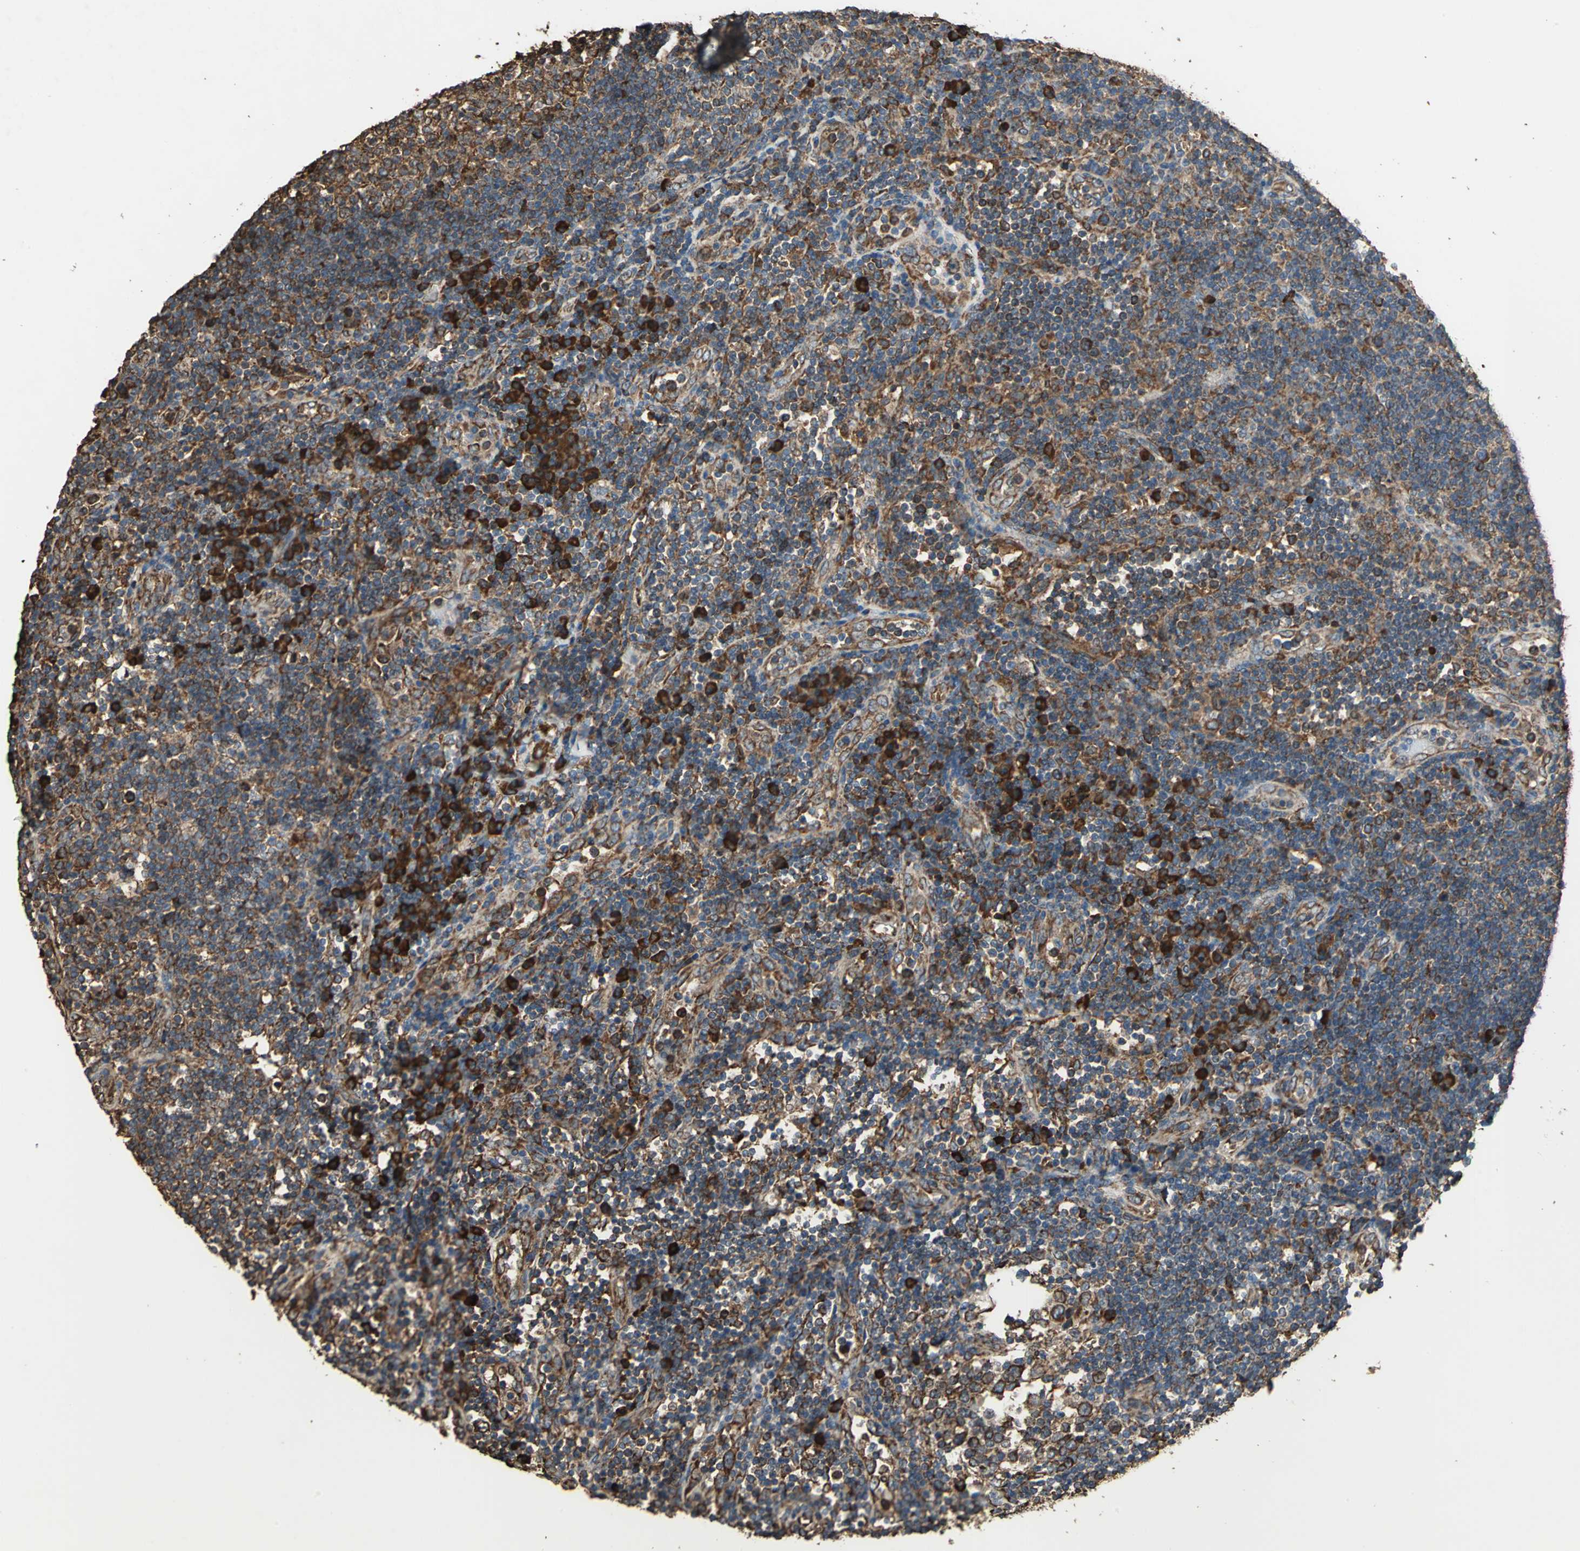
{"staining": {"intensity": "strong", "quantity": ">75%", "location": "cytoplasmic/membranous"}, "tissue": "lymph node", "cell_type": "Germinal center cells", "image_type": "normal", "snomed": [{"axis": "morphology", "description": "Normal tissue, NOS"}, {"axis": "morphology", "description": "Squamous cell carcinoma, metastatic, NOS"}, {"axis": "topography", "description": "Lymph node"}], "caption": "Lymph node was stained to show a protein in brown. There is high levels of strong cytoplasmic/membranous staining in approximately >75% of germinal center cells. (DAB IHC with brightfield microscopy, high magnification).", "gene": "GPANK1", "patient": {"sex": "female", "age": 53}}